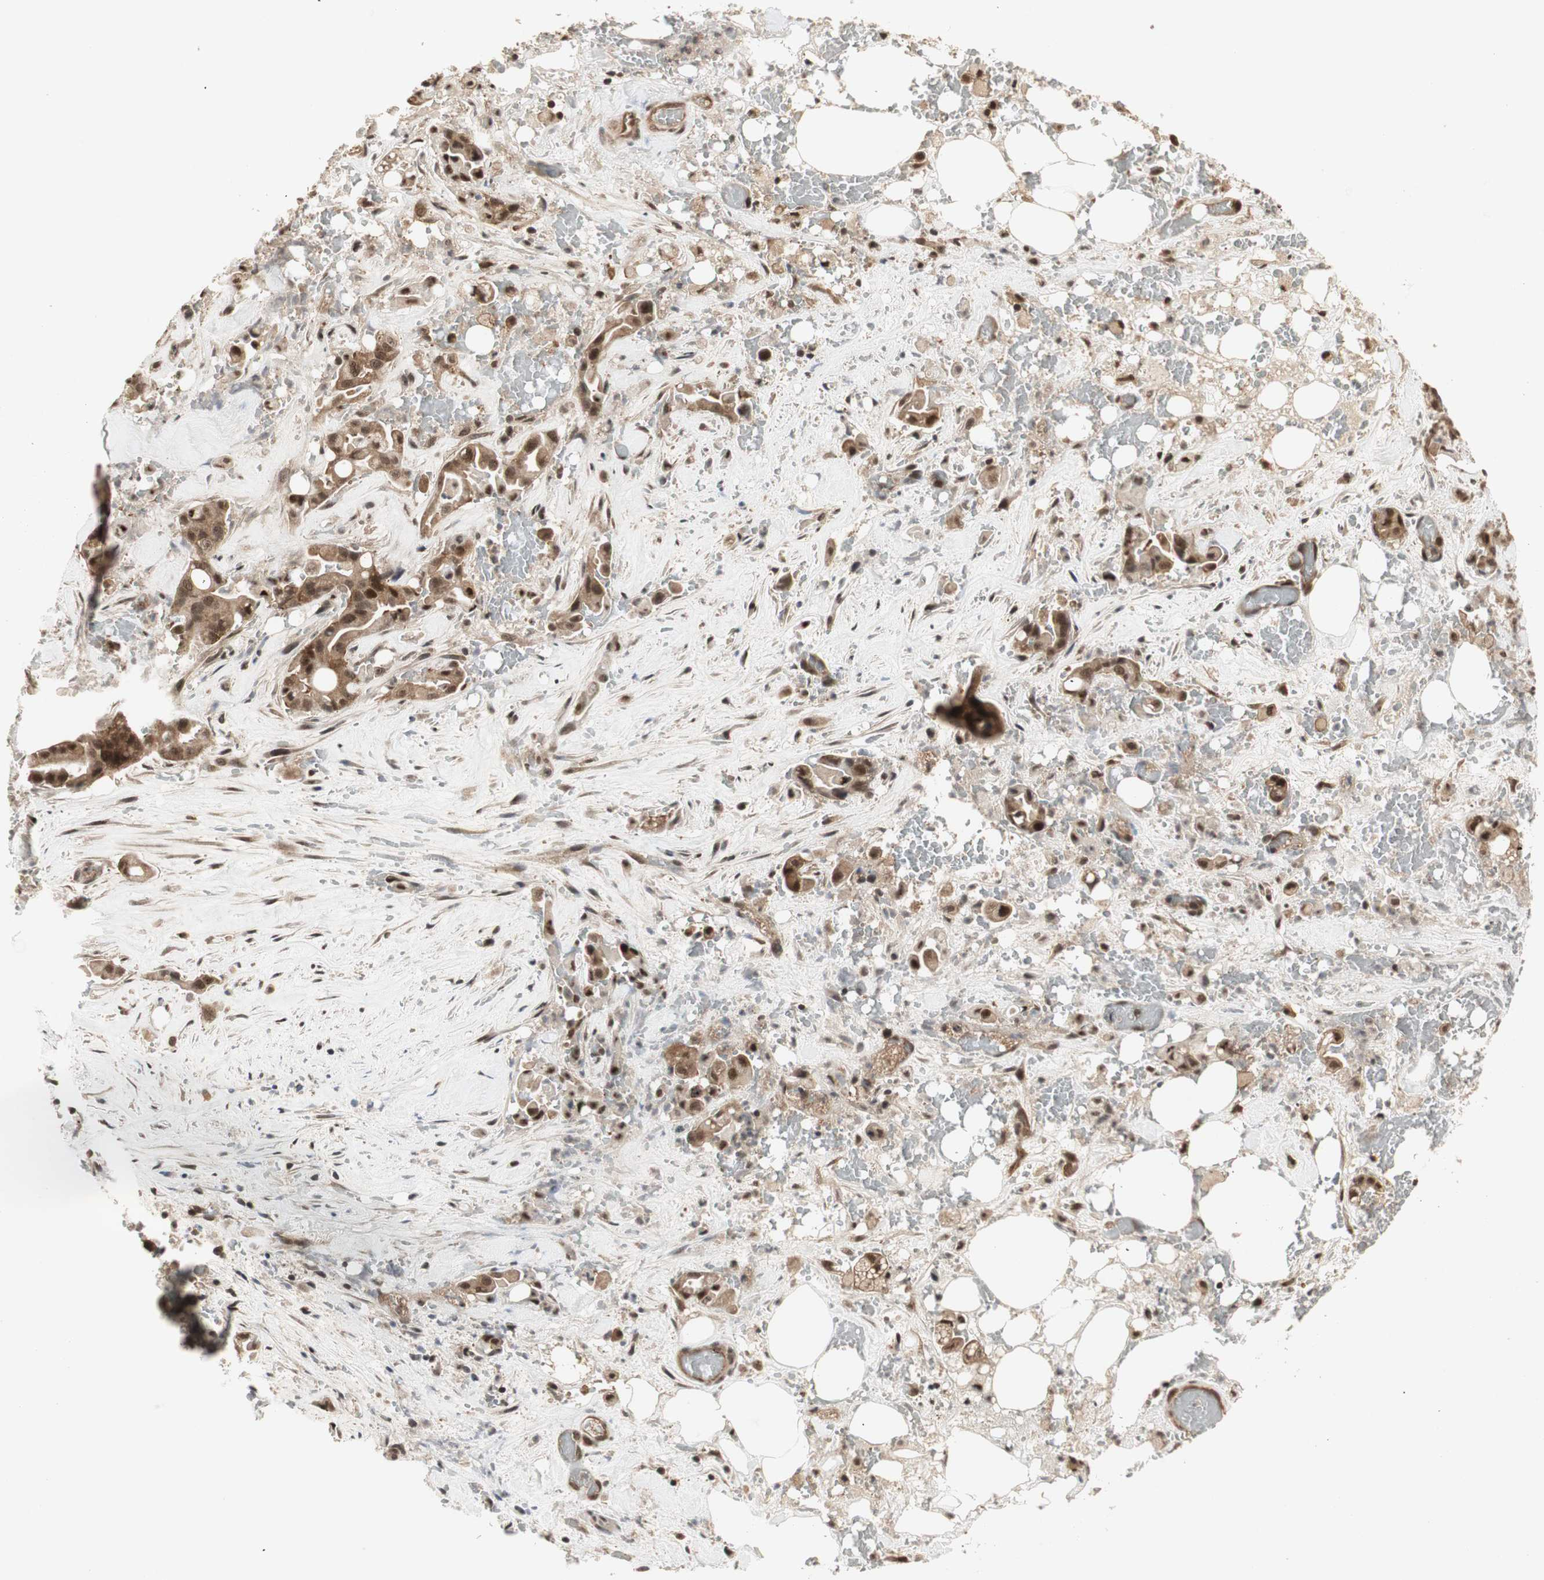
{"staining": {"intensity": "strong", "quantity": ">75%", "location": "cytoplasmic/membranous,nuclear"}, "tissue": "liver cancer", "cell_type": "Tumor cells", "image_type": "cancer", "snomed": [{"axis": "morphology", "description": "Cholangiocarcinoma"}, {"axis": "topography", "description": "Liver"}], "caption": "Immunohistochemistry staining of cholangiocarcinoma (liver), which shows high levels of strong cytoplasmic/membranous and nuclear expression in about >75% of tumor cells indicating strong cytoplasmic/membranous and nuclear protein expression. The staining was performed using DAB (3,3'-diaminobenzidine) (brown) for protein detection and nuclei were counterstained in hematoxylin (blue).", "gene": "CSNK2B", "patient": {"sex": "female", "age": 68}}